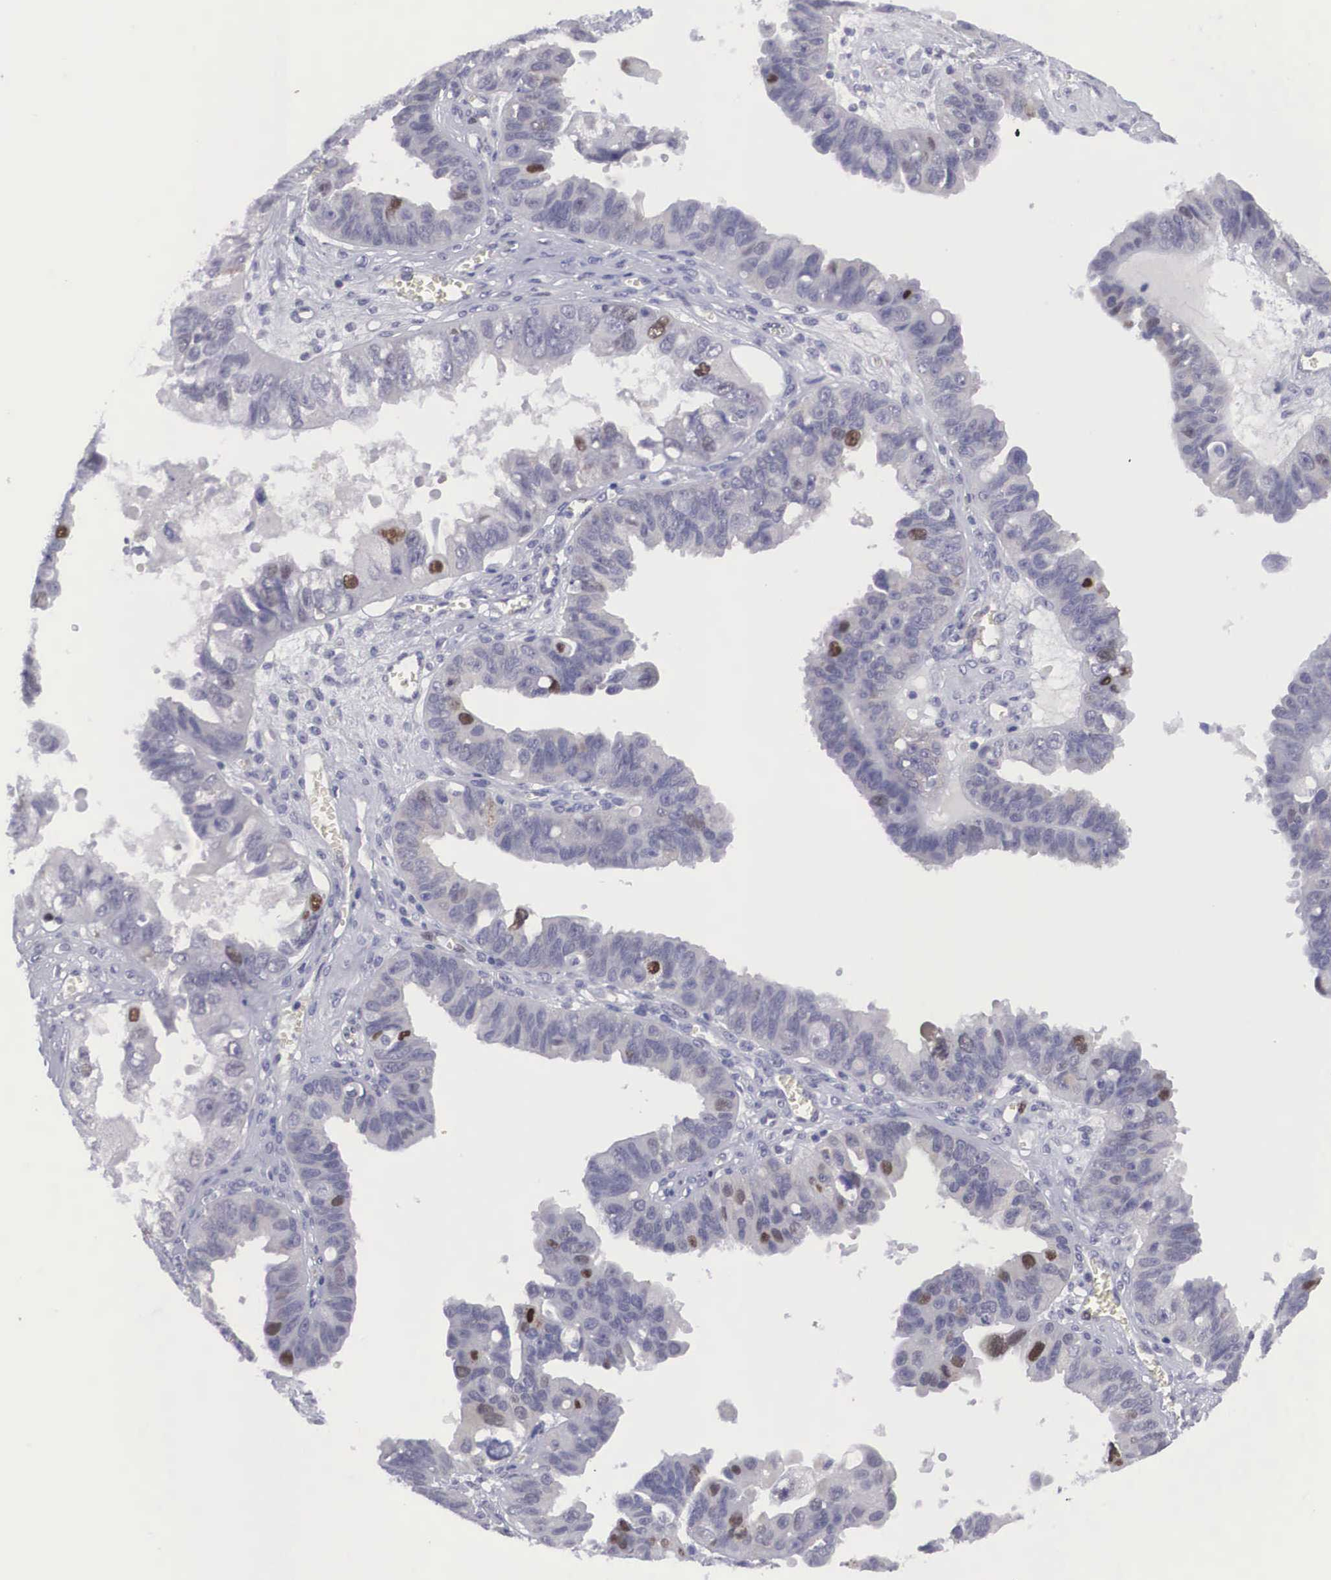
{"staining": {"intensity": "moderate", "quantity": "<25%", "location": "nuclear"}, "tissue": "ovarian cancer", "cell_type": "Tumor cells", "image_type": "cancer", "snomed": [{"axis": "morphology", "description": "Carcinoma, endometroid"}, {"axis": "topography", "description": "Ovary"}], "caption": "Moderate nuclear positivity for a protein is present in about <25% of tumor cells of ovarian endometroid carcinoma using immunohistochemistry.", "gene": "MAST4", "patient": {"sex": "female", "age": 85}}